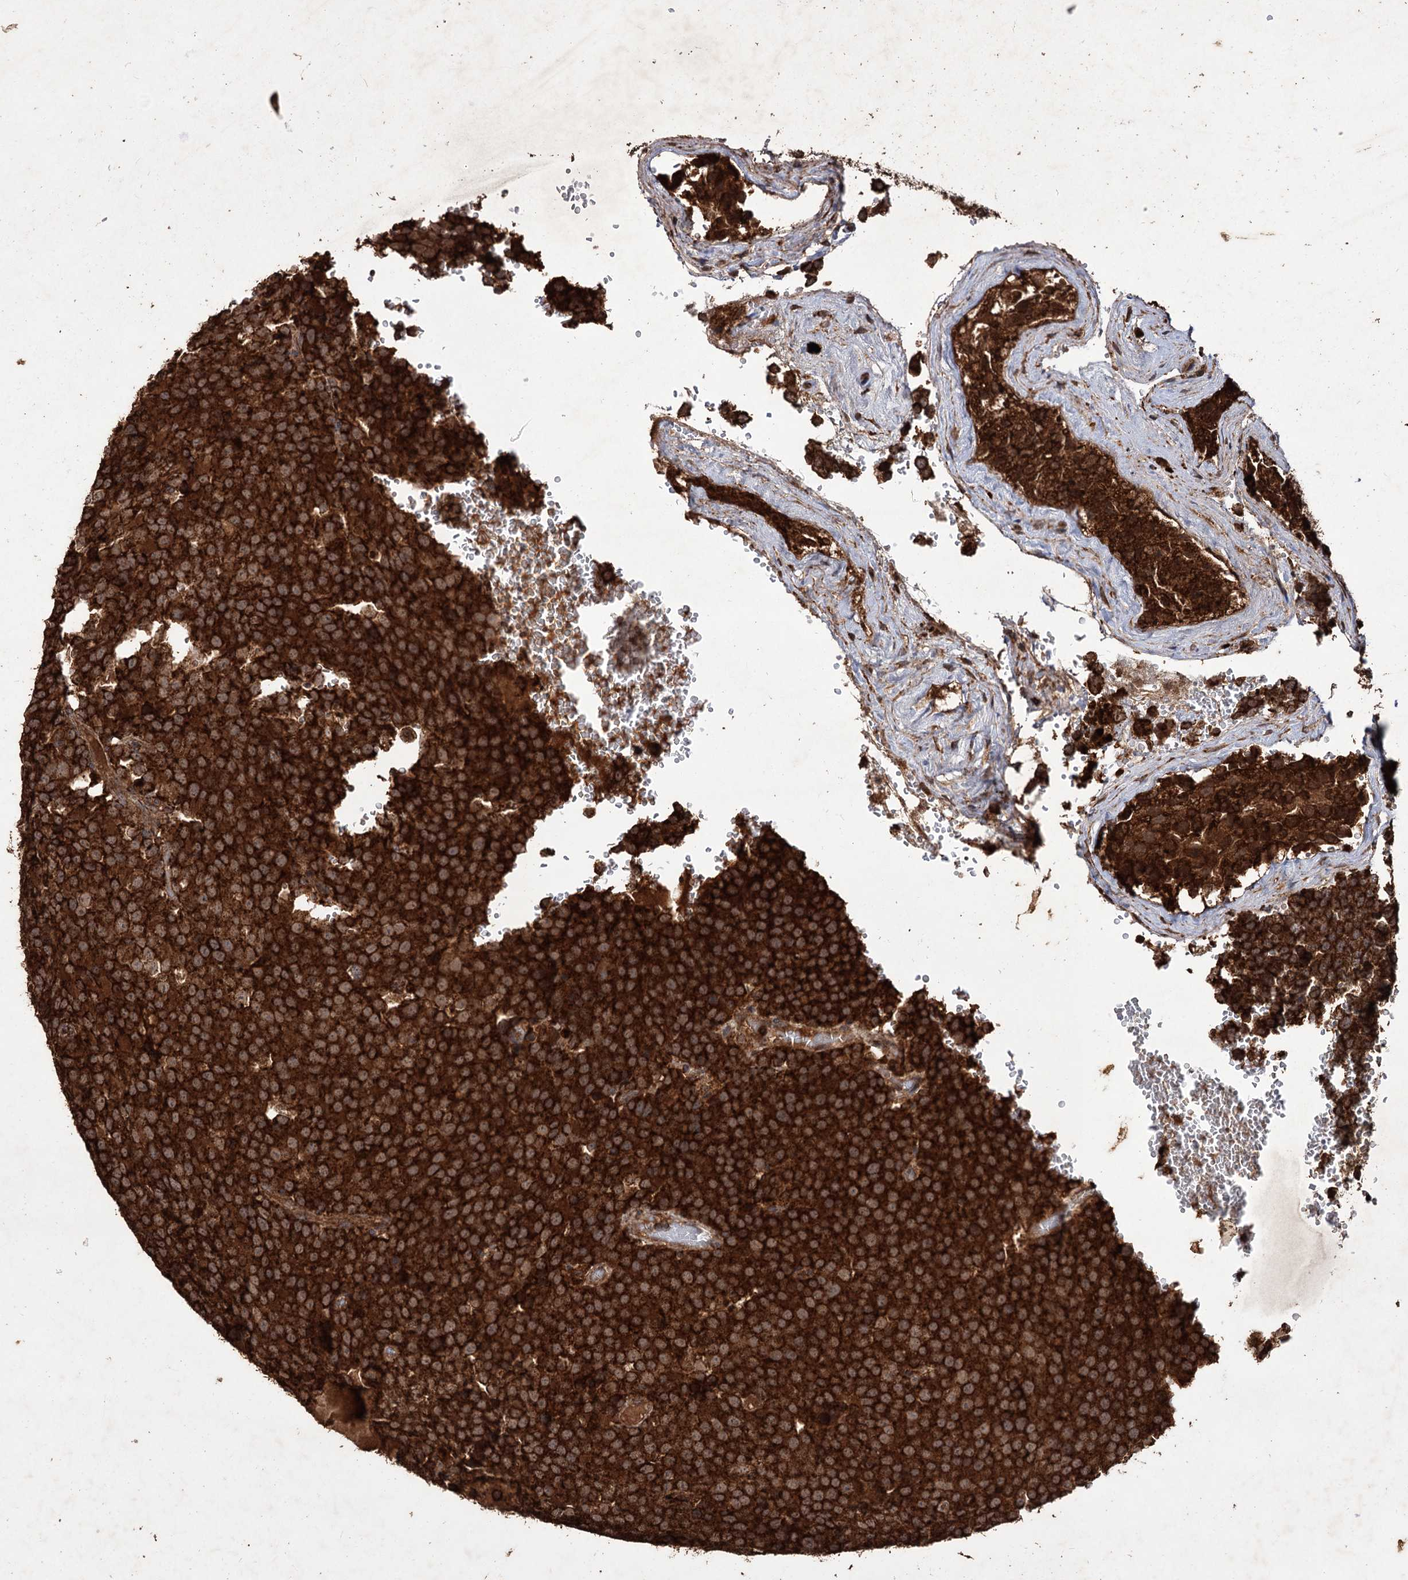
{"staining": {"intensity": "strong", "quantity": ">75%", "location": "cytoplasmic/membranous"}, "tissue": "testis cancer", "cell_type": "Tumor cells", "image_type": "cancer", "snomed": [{"axis": "morphology", "description": "Seminoma, NOS"}, {"axis": "topography", "description": "Testis"}], "caption": "High-power microscopy captured an IHC photomicrograph of testis seminoma, revealing strong cytoplasmic/membranous positivity in approximately >75% of tumor cells.", "gene": "IPO4", "patient": {"sex": "male", "age": 71}}